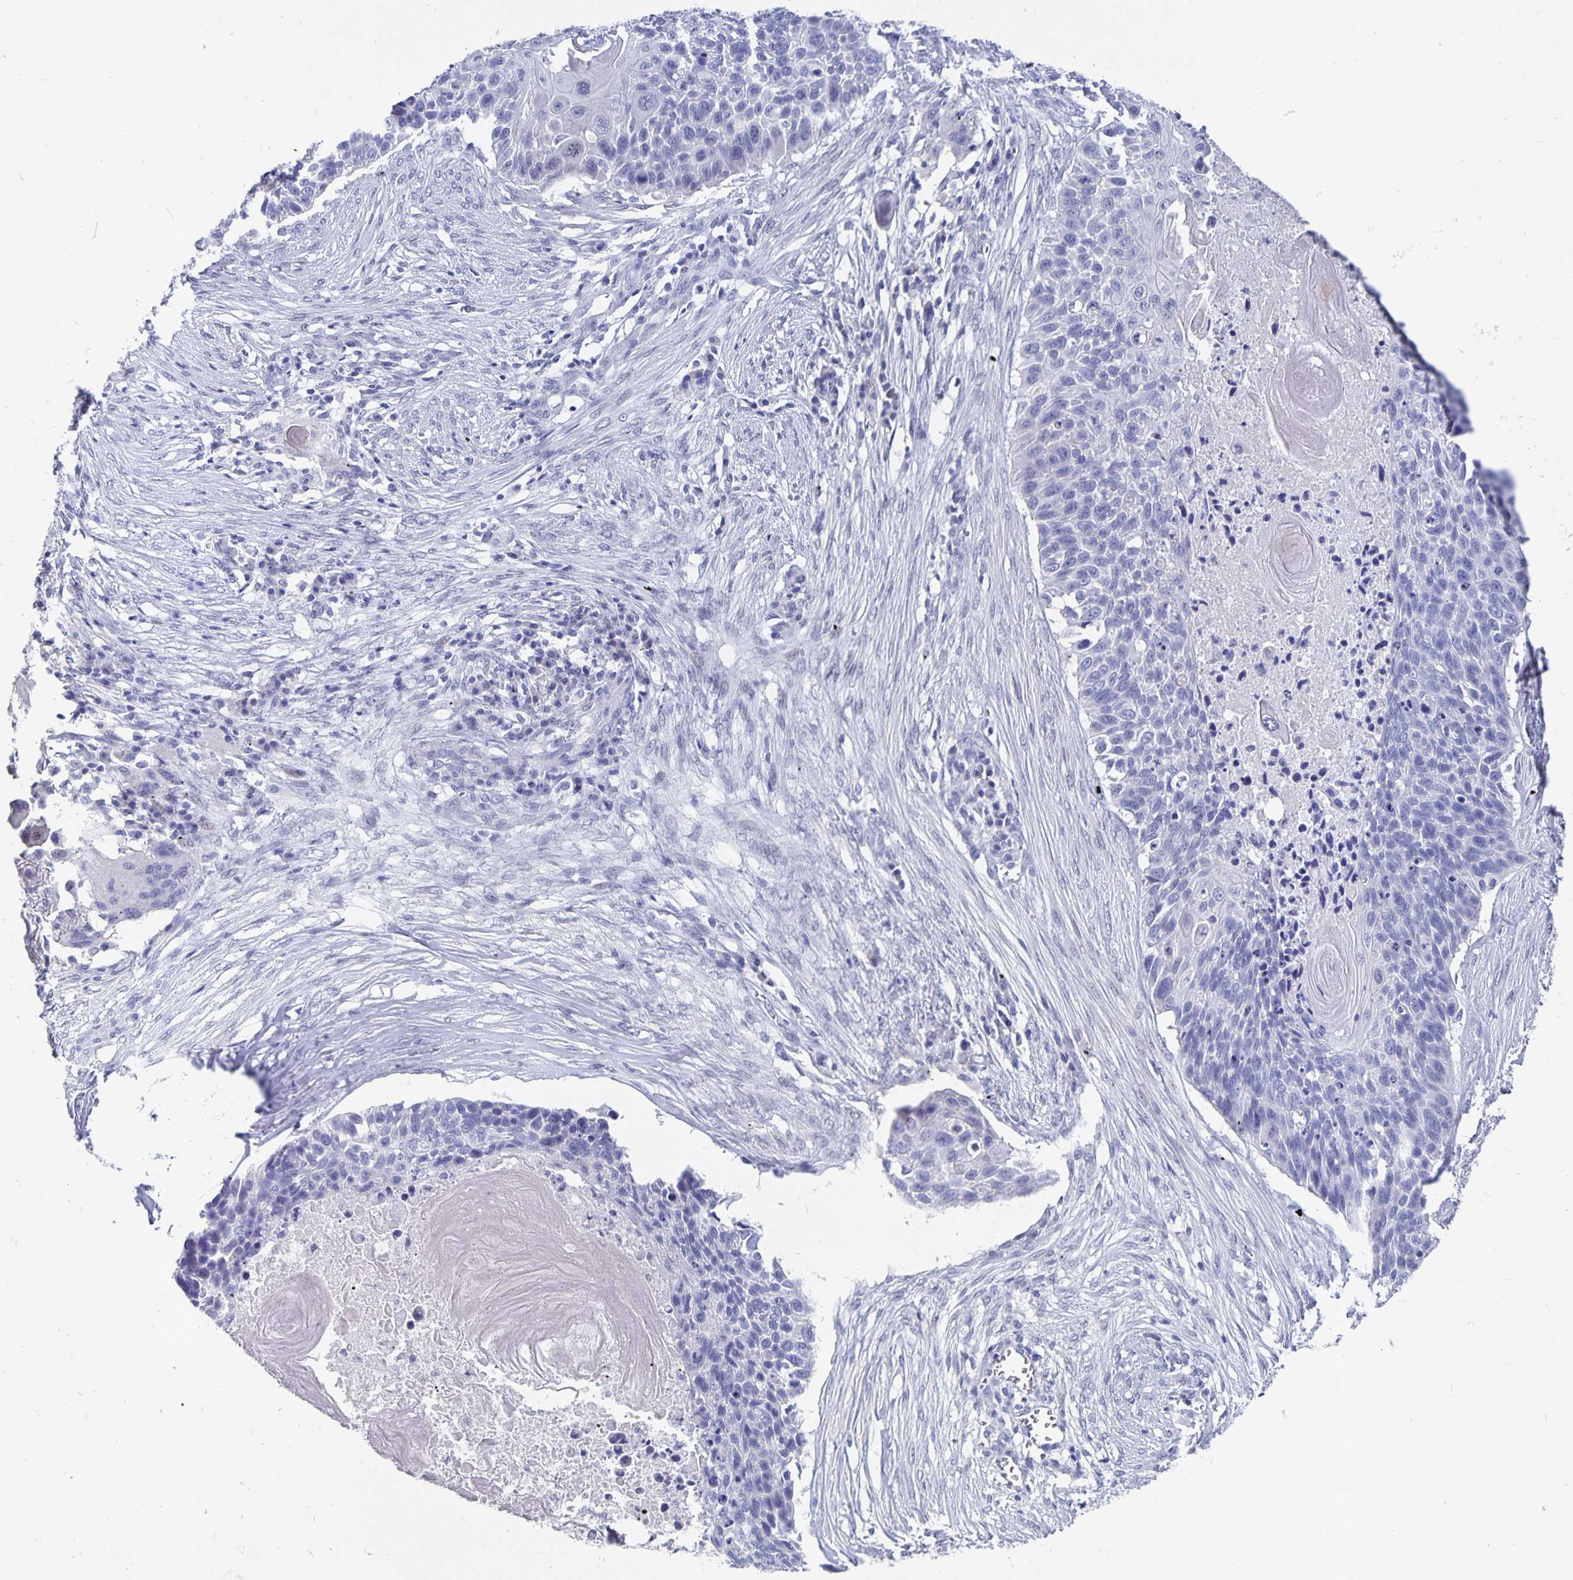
{"staining": {"intensity": "negative", "quantity": "none", "location": "none"}, "tissue": "lung cancer", "cell_type": "Tumor cells", "image_type": "cancer", "snomed": [{"axis": "morphology", "description": "Squamous cell carcinoma, NOS"}, {"axis": "topography", "description": "Lung"}], "caption": "Immunohistochemistry of lung cancer (squamous cell carcinoma) displays no staining in tumor cells.", "gene": "SMOC1", "patient": {"sex": "male", "age": 78}}